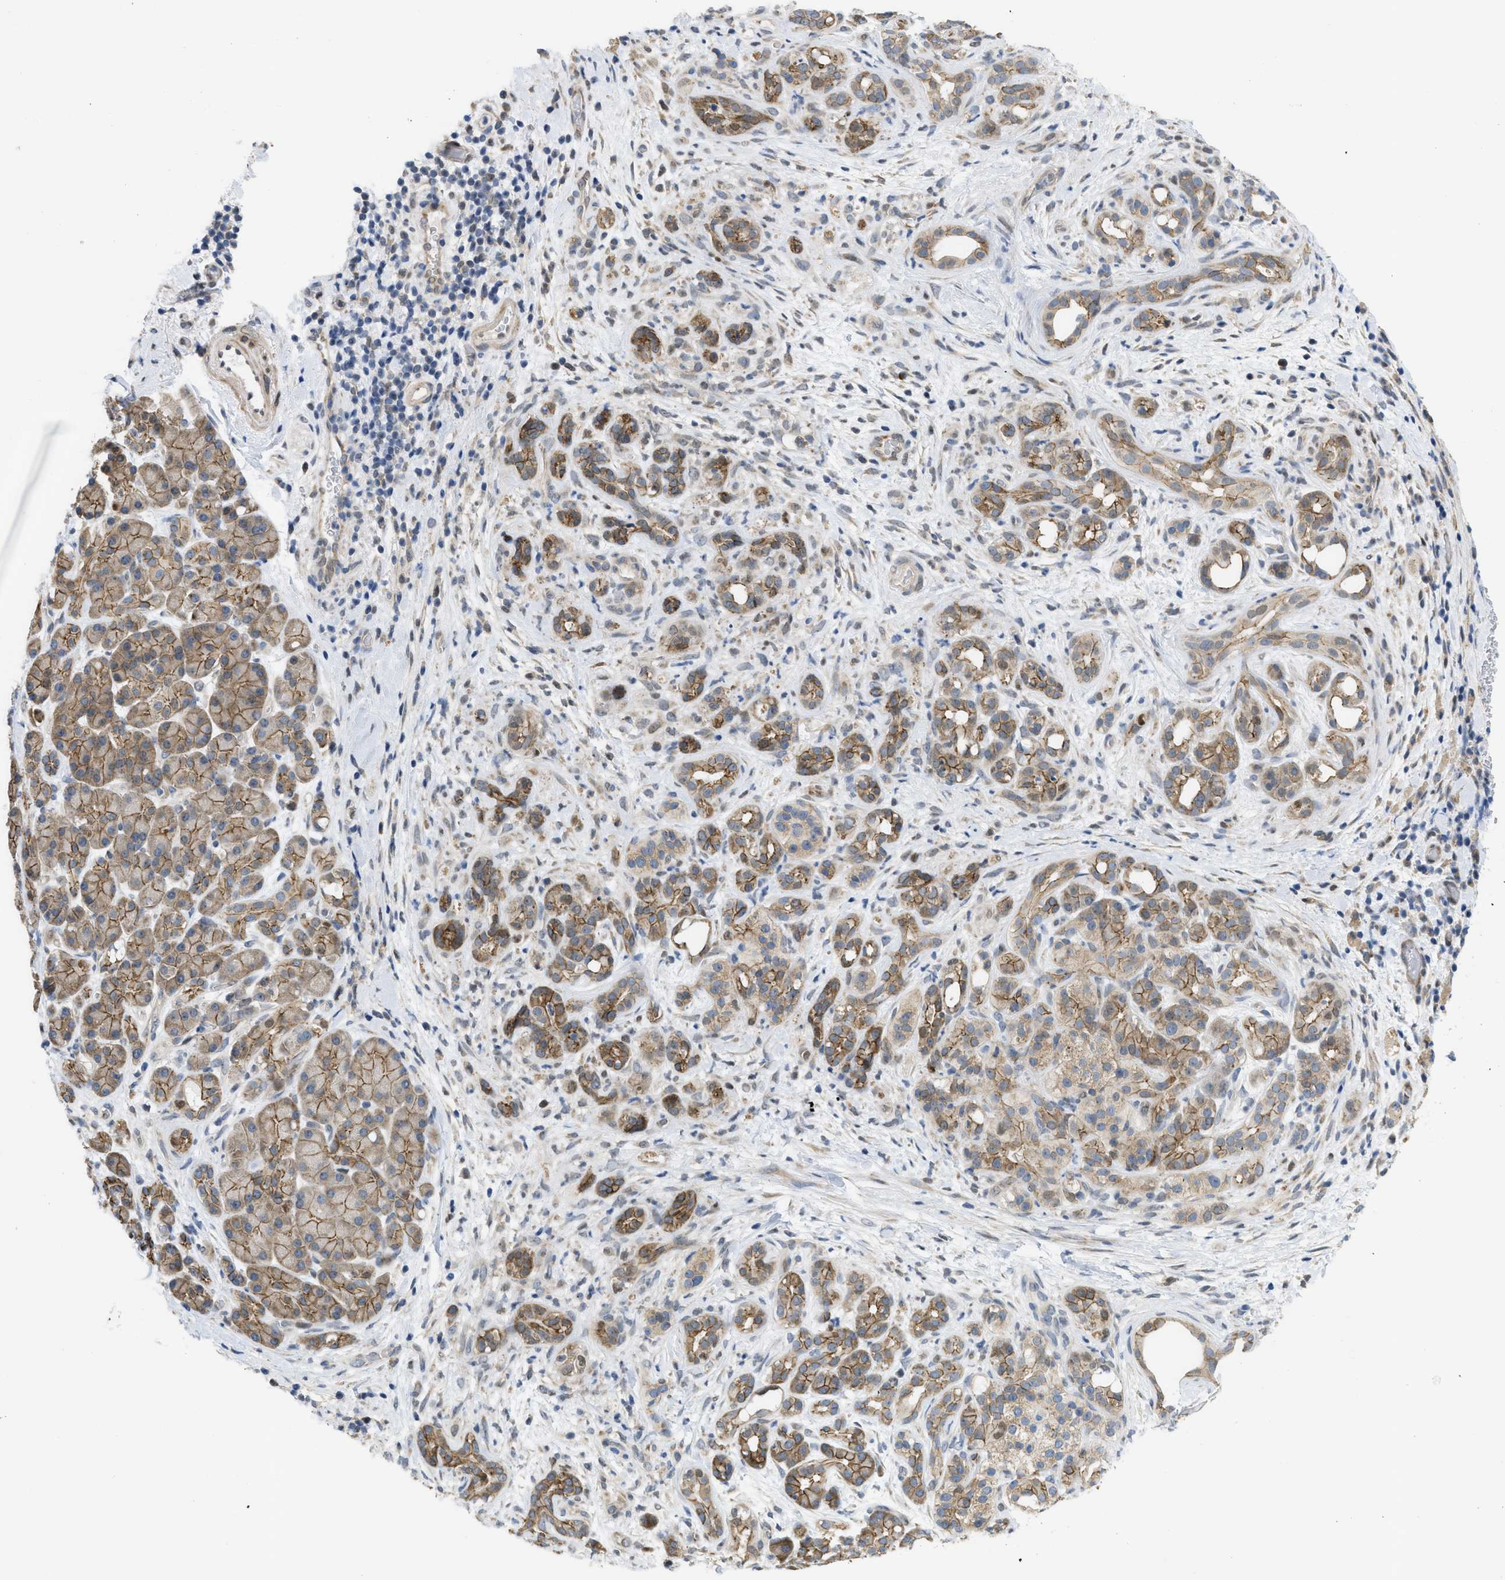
{"staining": {"intensity": "moderate", "quantity": ">75%", "location": "cytoplasmic/membranous"}, "tissue": "pancreatic cancer", "cell_type": "Tumor cells", "image_type": "cancer", "snomed": [{"axis": "morphology", "description": "Adenocarcinoma, NOS"}, {"axis": "topography", "description": "Pancreas"}], "caption": "Pancreatic adenocarcinoma stained with a brown dye exhibits moderate cytoplasmic/membranous positive positivity in about >75% of tumor cells.", "gene": "CDPF1", "patient": {"sex": "male", "age": 55}}